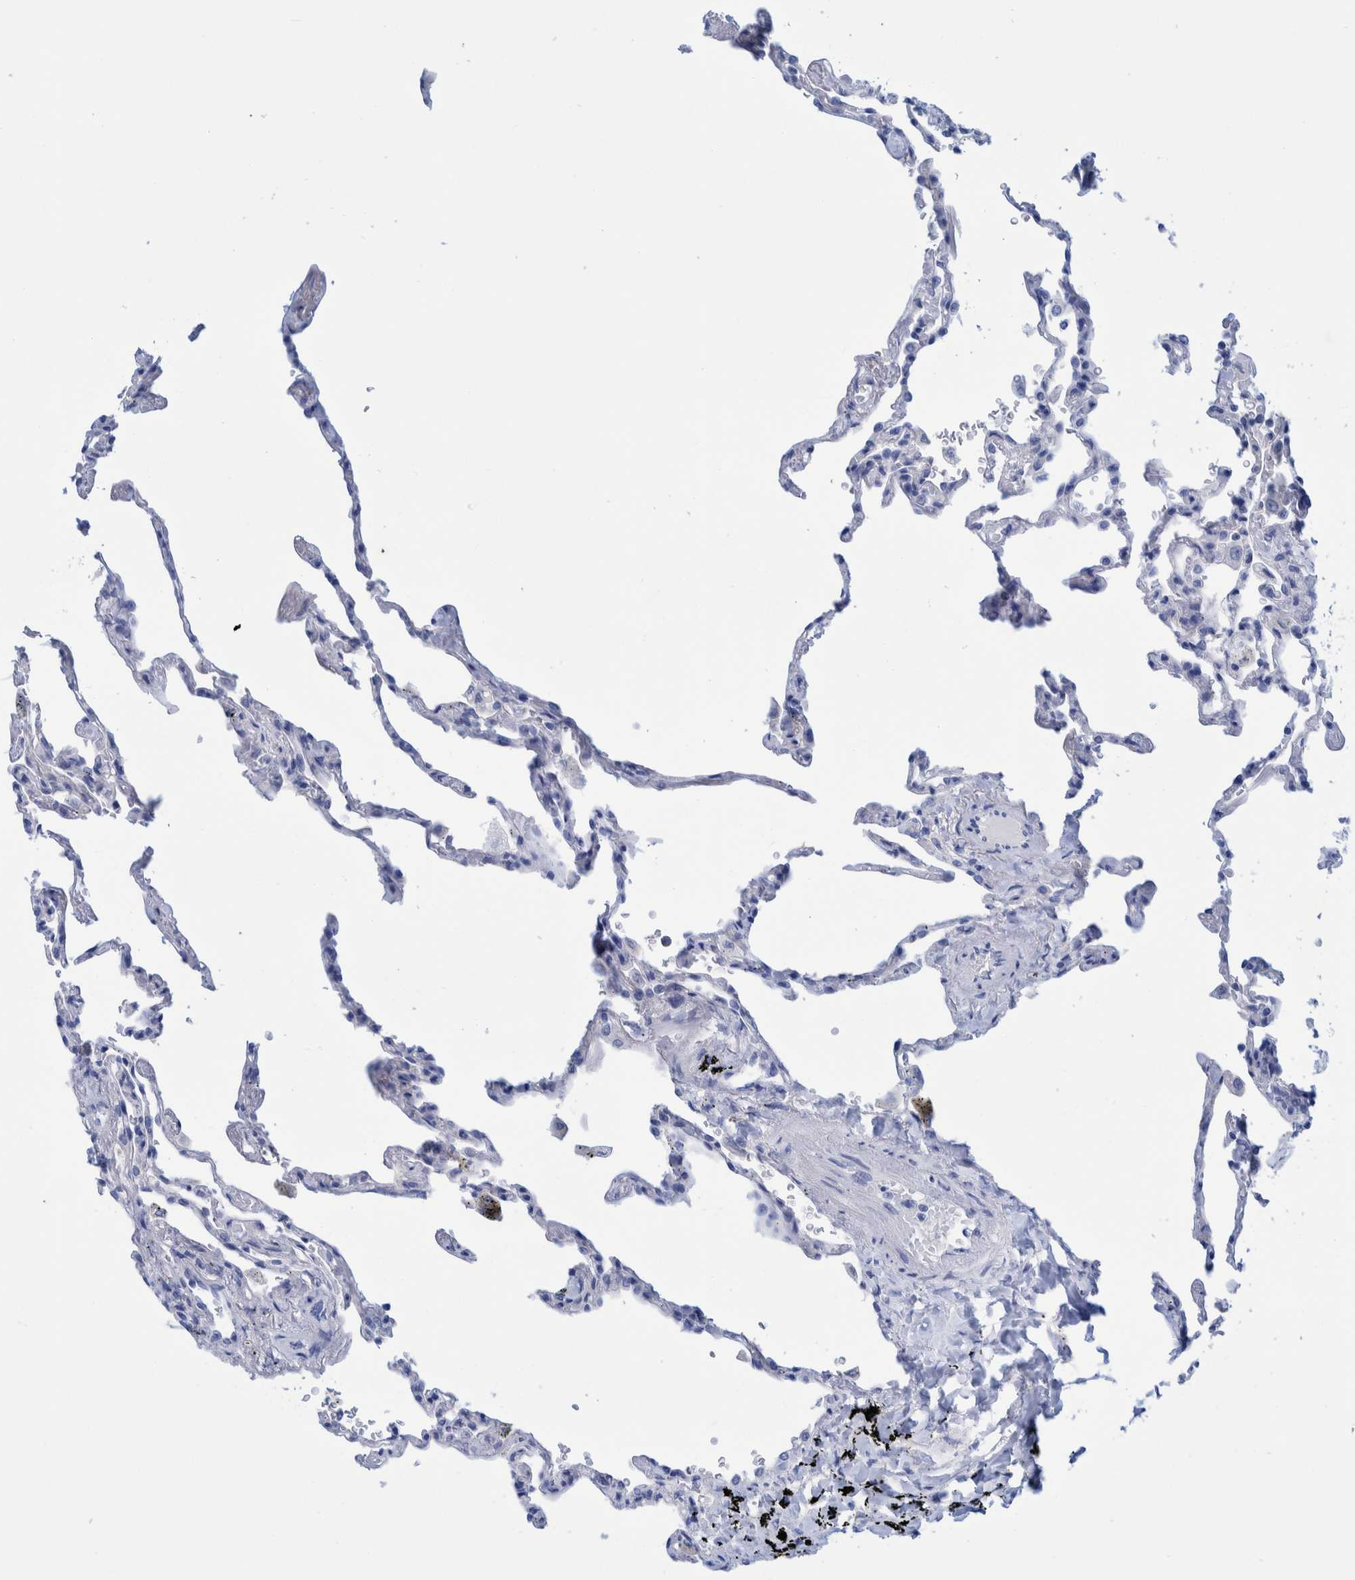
{"staining": {"intensity": "negative", "quantity": "none", "location": "none"}, "tissue": "lung", "cell_type": "Alveolar cells", "image_type": "normal", "snomed": [{"axis": "morphology", "description": "Normal tissue, NOS"}, {"axis": "topography", "description": "Lung"}], "caption": "Immunohistochemistry (IHC) image of benign lung: human lung stained with DAB (3,3'-diaminobenzidine) displays no significant protein staining in alveolar cells. (DAB (3,3'-diaminobenzidine) immunohistochemistry (IHC), high magnification).", "gene": "PERP", "patient": {"sex": "male", "age": 59}}